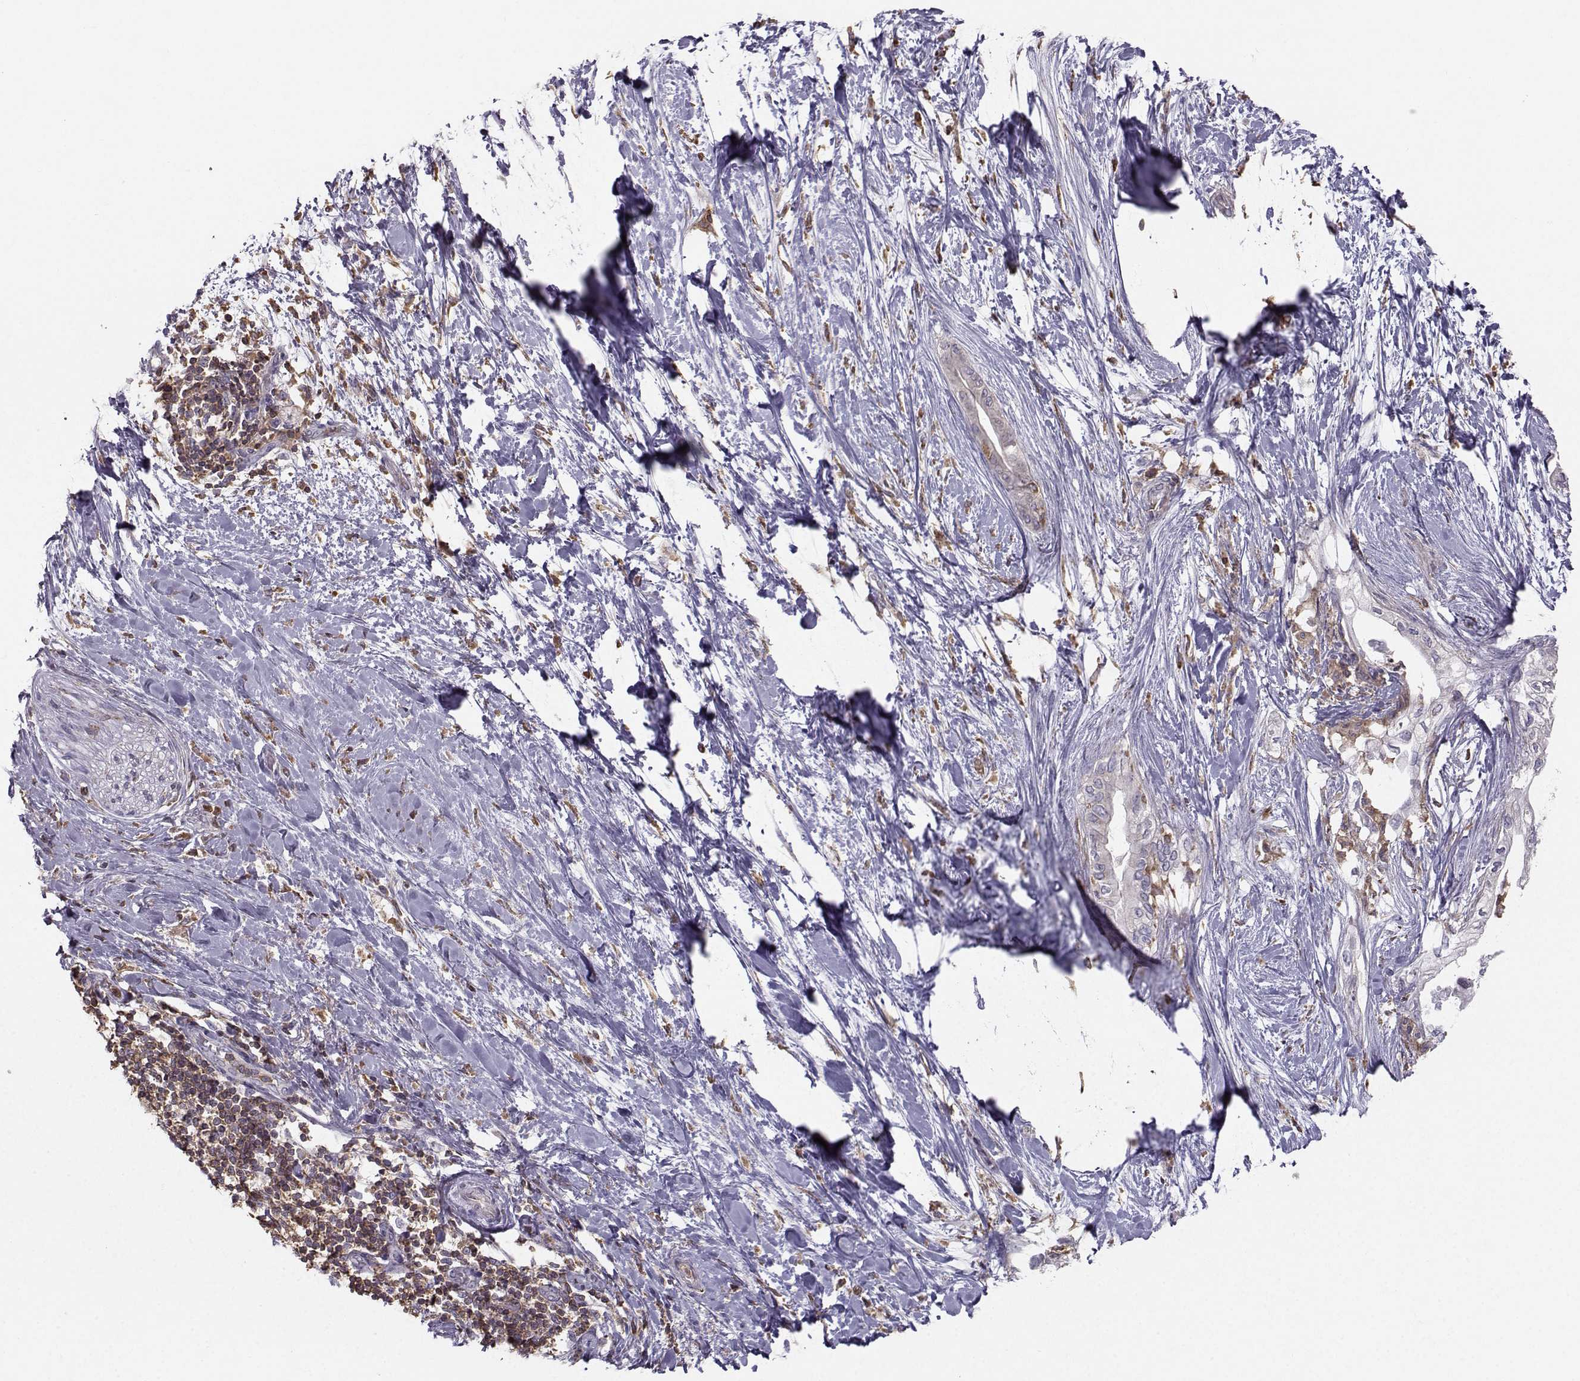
{"staining": {"intensity": "negative", "quantity": "none", "location": "none"}, "tissue": "pancreatic cancer", "cell_type": "Tumor cells", "image_type": "cancer", "snomed": [{"axis": "morphology", "description": "Normal tissue, NOS"}, {"axis": "morphology", "description": "Adenocarcinoma, NOS"}, {"axis": "topography", "description": "Pancreas"}, {"axis": "topography", "description": "Duodenum"}], "caption": "DAB immunohistochemical staining of human adenocarcinoma (pancreatic) shows no significant expression in tumor cells.", "gene": "ZBTB32", "patient": {"sex": "female", "age": 60}}